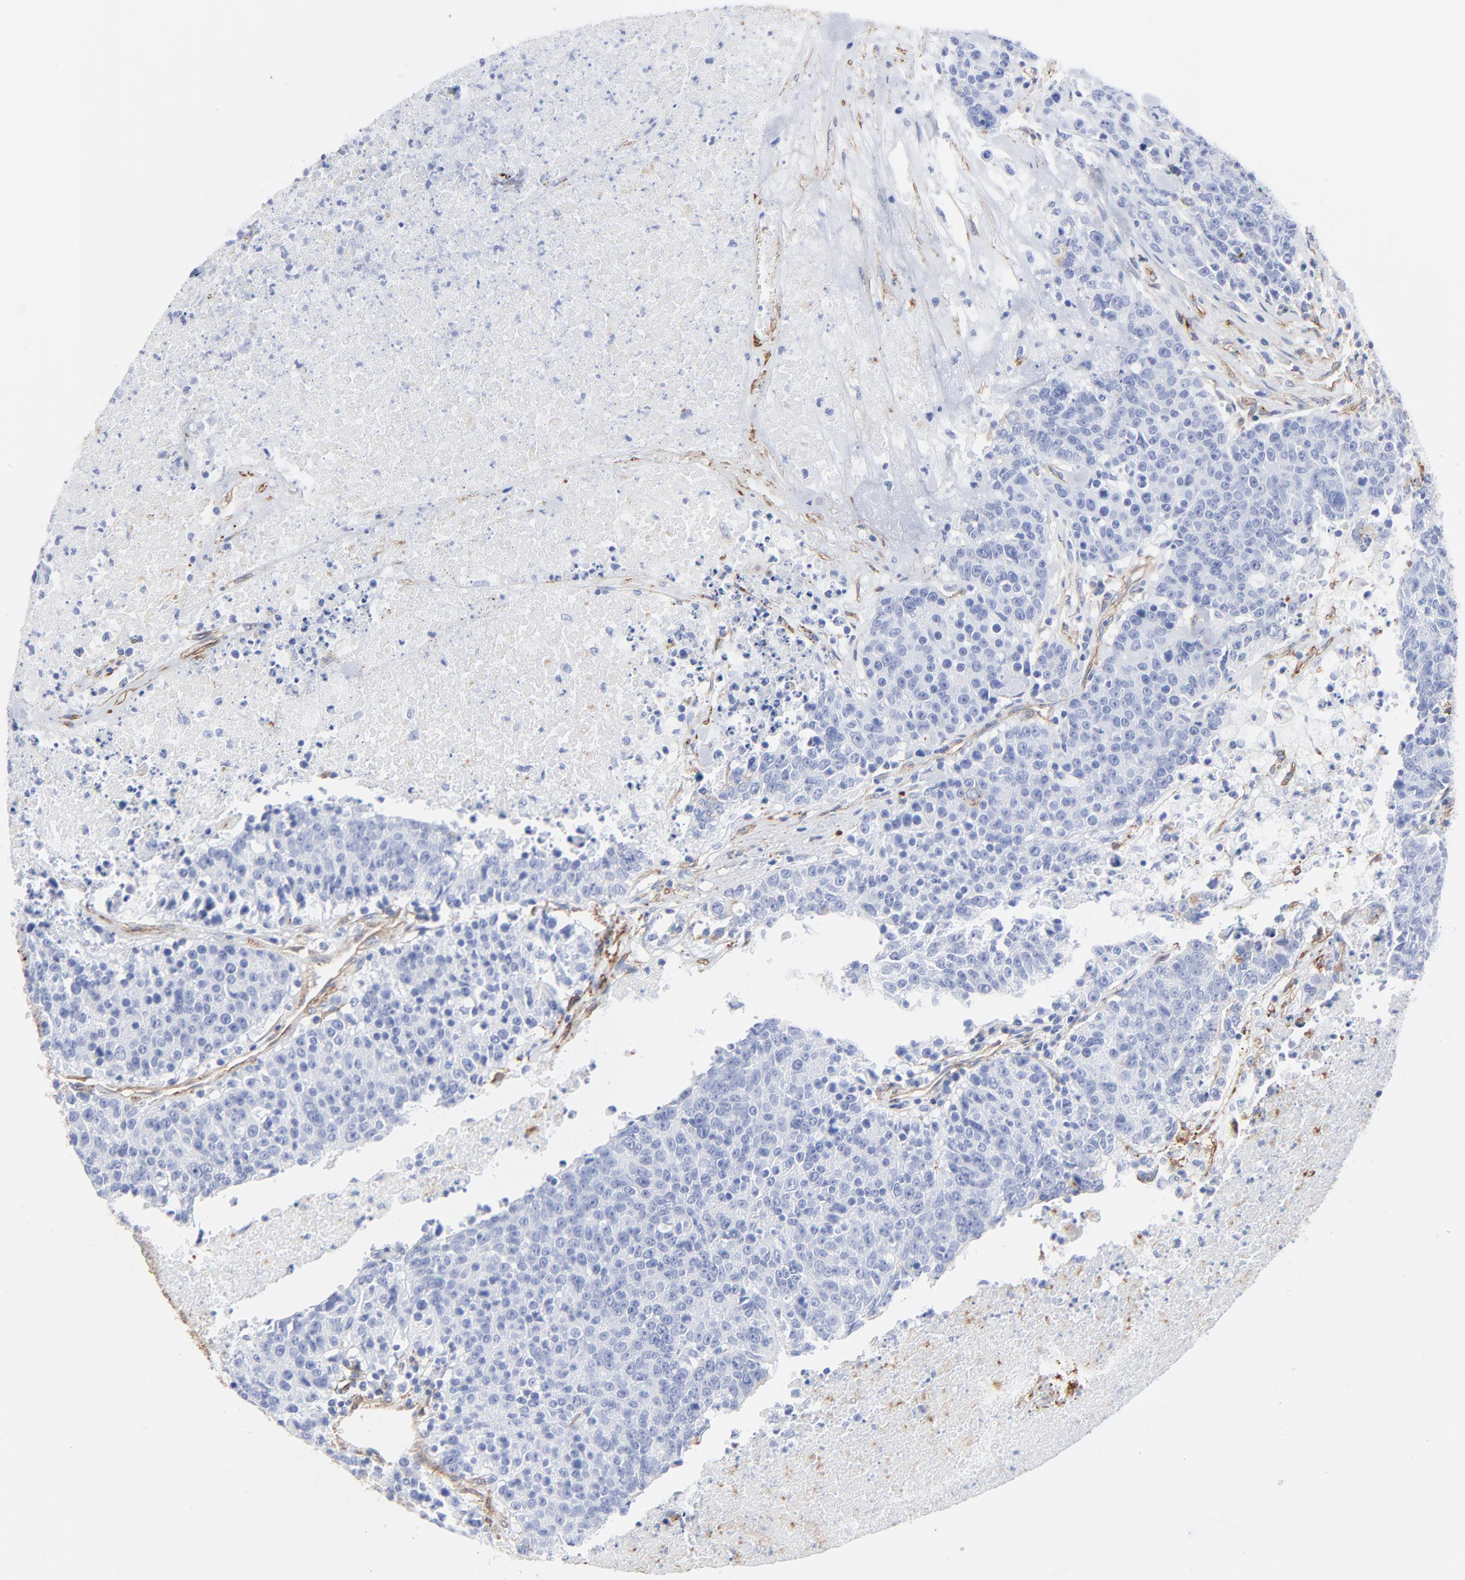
{"staining": {"intensity": "negative", "quantity": "none", "location": "none"}, "tissue": "colorectal cancer", "cell_type": "Tumor cells", "image_type": "cancer", "snomed": [{"axis": "morphology", "description": "Adenocarcinoma, NOS"}, {"axis": "topography", "description": "Colon"}], "caption": "An image of colorectal adenocarcinoma stained for a protein demonstrates no brown staining in tumor cells.", "gene": "CAV1", "patient": {"sex": "female", "age": 53}}